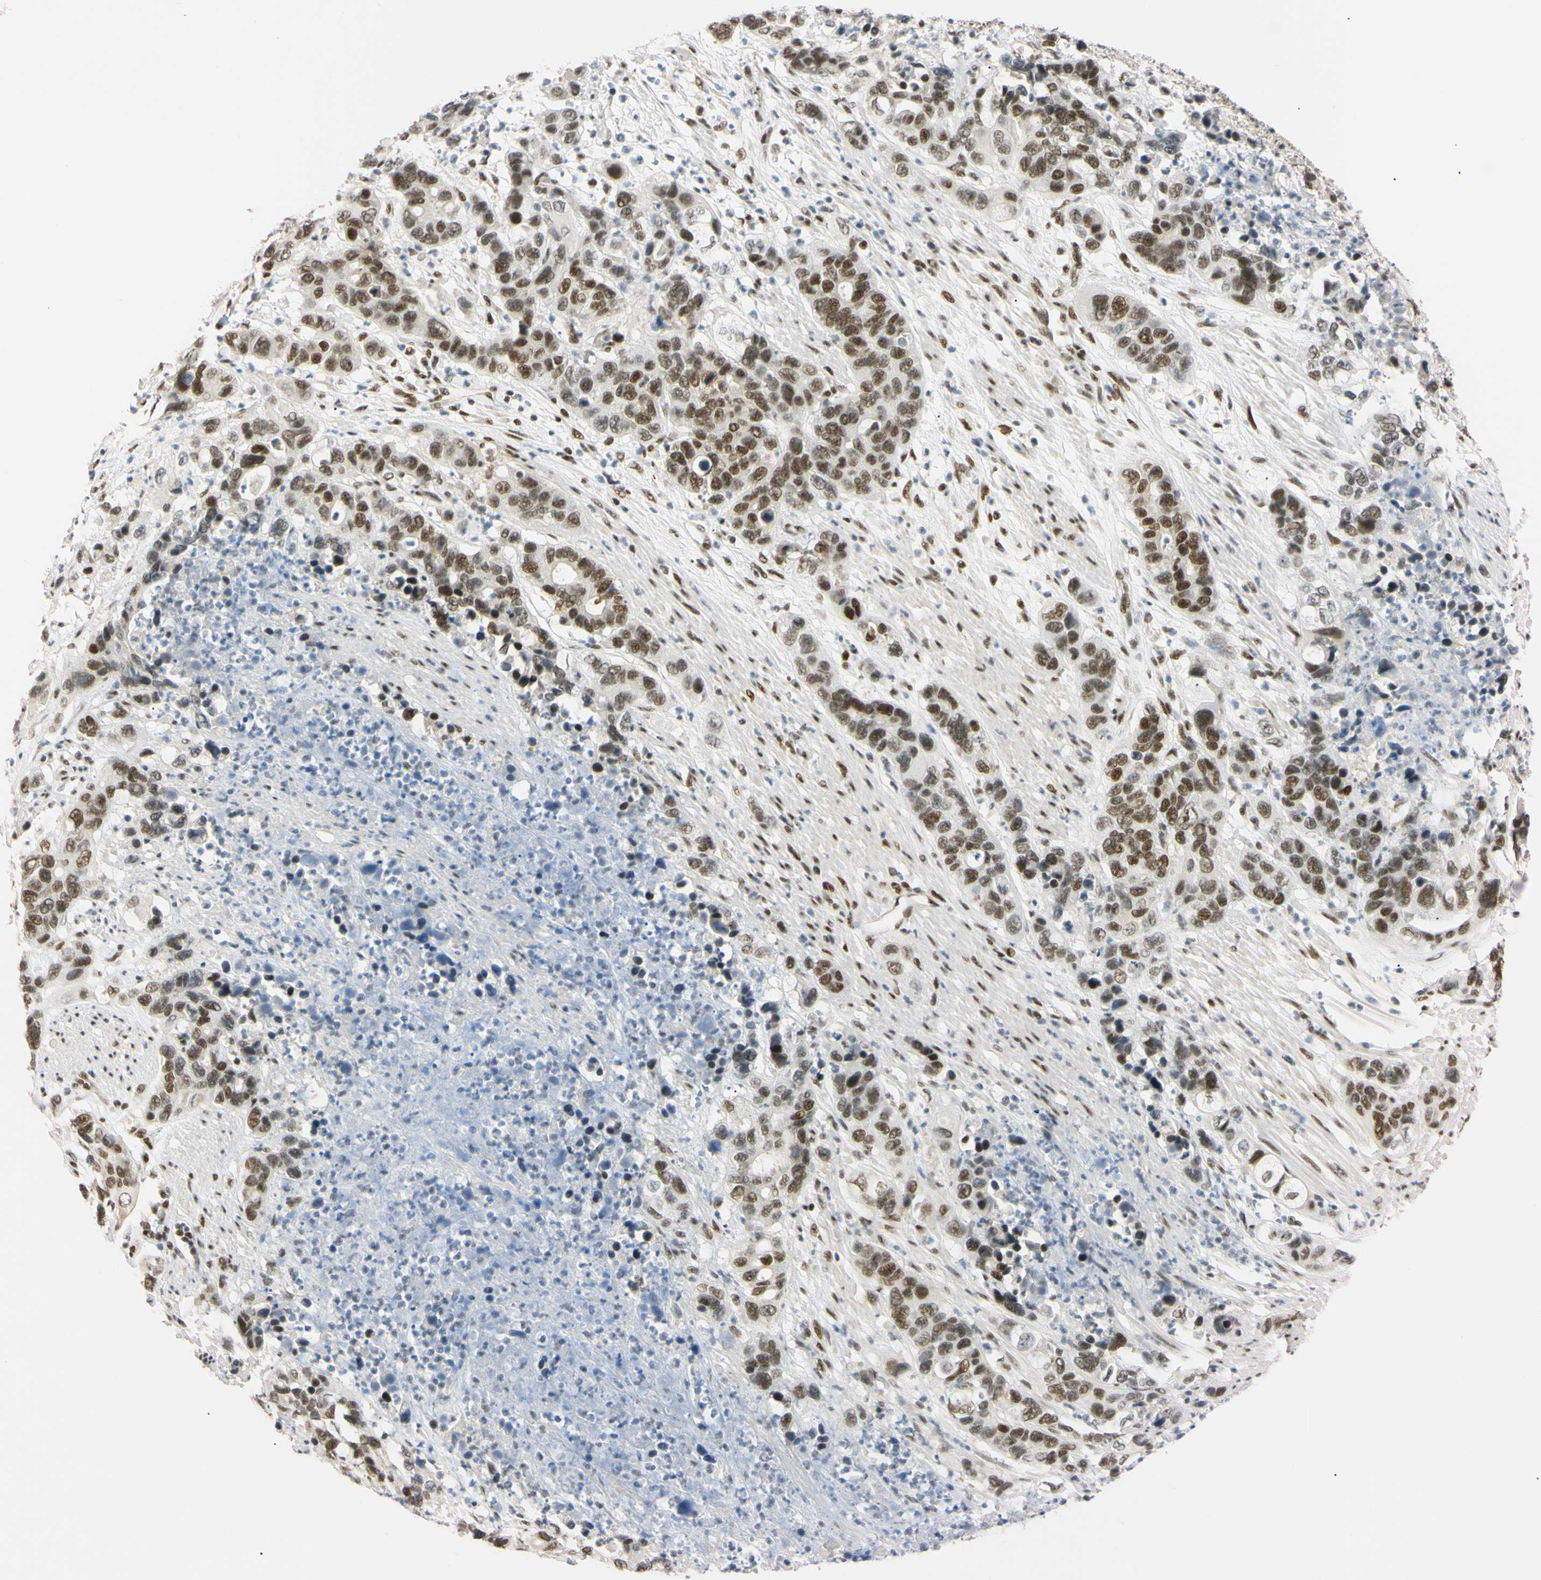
{"staining": {"intensity": "moderate", "quantity": "25%-75%", "location": "nuclear"}, "tissue": "pancreatic cancer", "cell_type": "Tumor cells", "image_type": "cancer", "snomed": [{"axis": "morphology", "description": "Adenocarcinoma, NOS"}, {"axis": "topography", "description": "Pancreas"}], "caption": "Pancreatic cancer tissue demonstrates moderate nuclear staining in approximately 25%-75% of tumor cells", "gene": "ZNF134", "patient": {"sex": "female", "age": 71}}